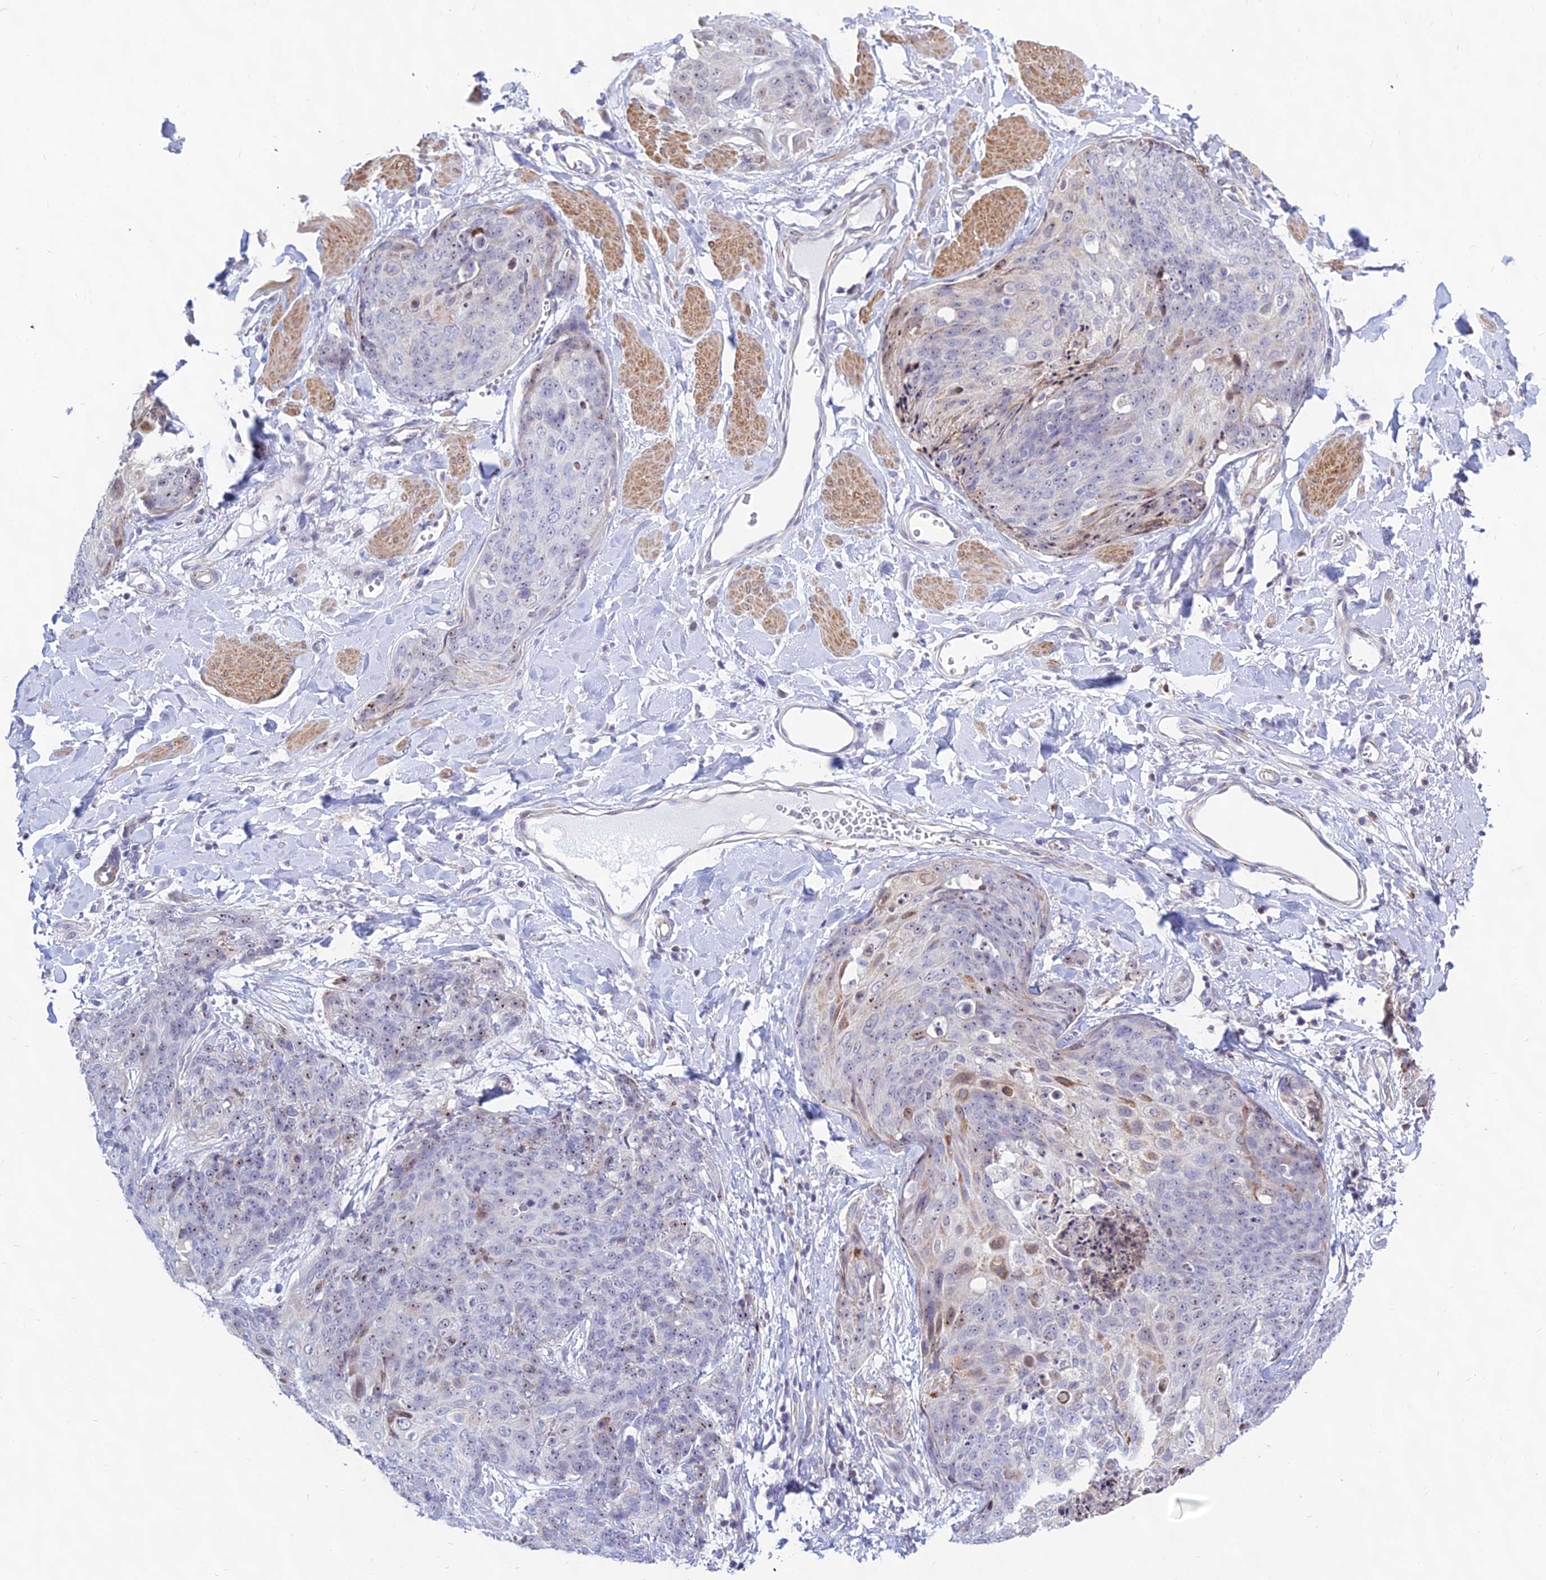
{"staining": {"intensity": "moderate", "quantity": "<25%", "location": "nuclear"}, "tissue": "skin cancer", "cell_type": "Tumor cells", "image_type": "cancer", "snomed": [{"axis": "morphology", "description": "Squamous cell carcinoma, NOS"}, {"axis": "topography", "description": "Skin"}, {"axis": "topography", "description": "Vulva"}], "caption": "The micrograph shows staining of skin squamous cell carcinoma, revealing moderate nuclear protein expression (brown color) within tumor cells.", "gene": "KRR1", "patient": {"sex": "female", "age": 85}}